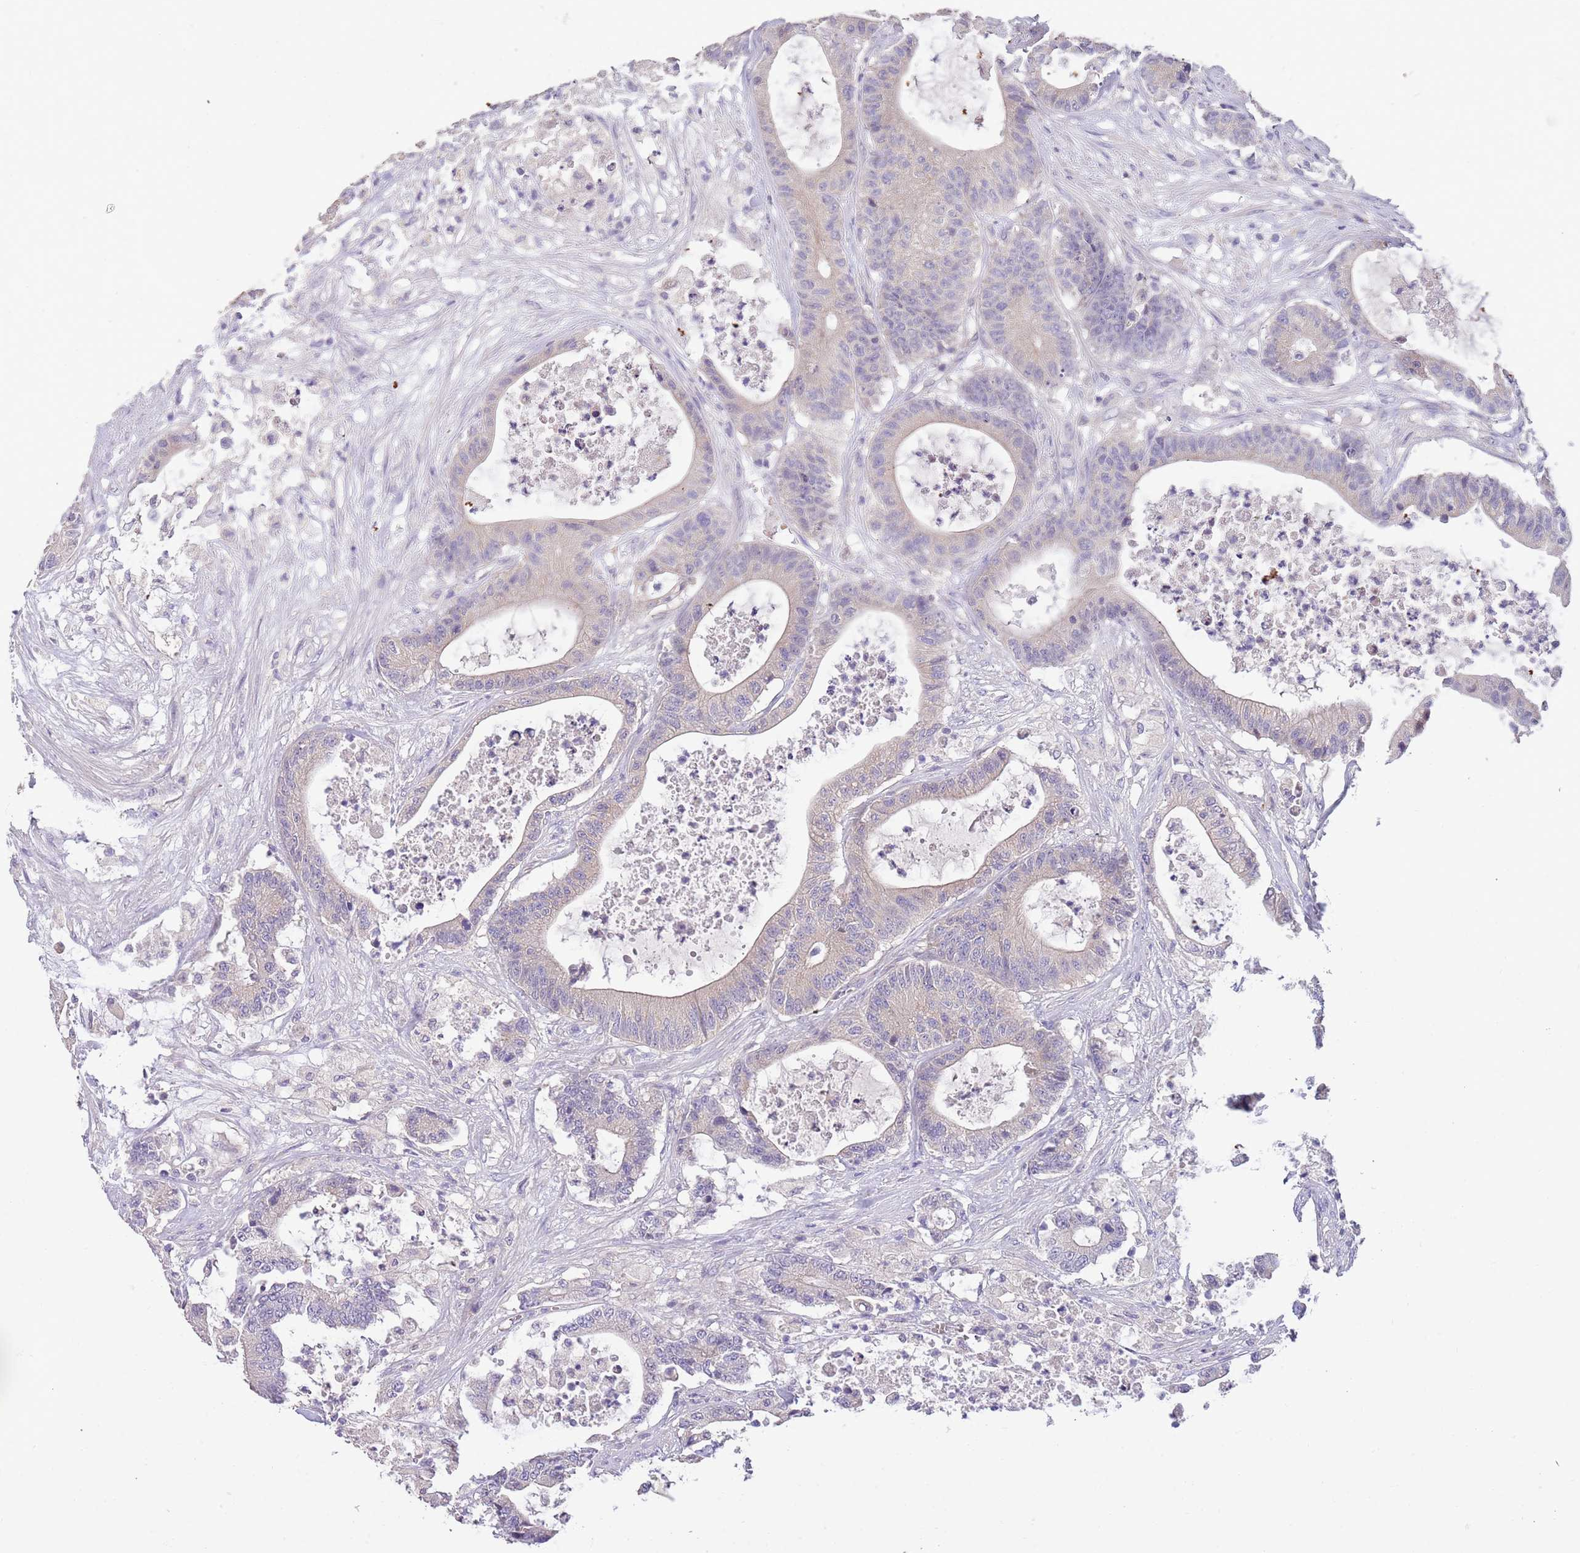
{"staining": {"intensity": "weak", "quantity": "<25%", "location": "cytoplasmic/membranous"}, "tissue": "colorectal cancer", "cell_type": "Tumor cells", "image_type": "cancer", "snomed": [{"axis": "morphology", "description": "Adenocarcinoma, NOS"}, {"axis": "topography", "description": "Colon"}], "caption": "Tumor cells show no significant expression in adenocarcinoma (colorectal).", "gene": "ZNF658", "patient": {"sex": "female", "age": 84}}